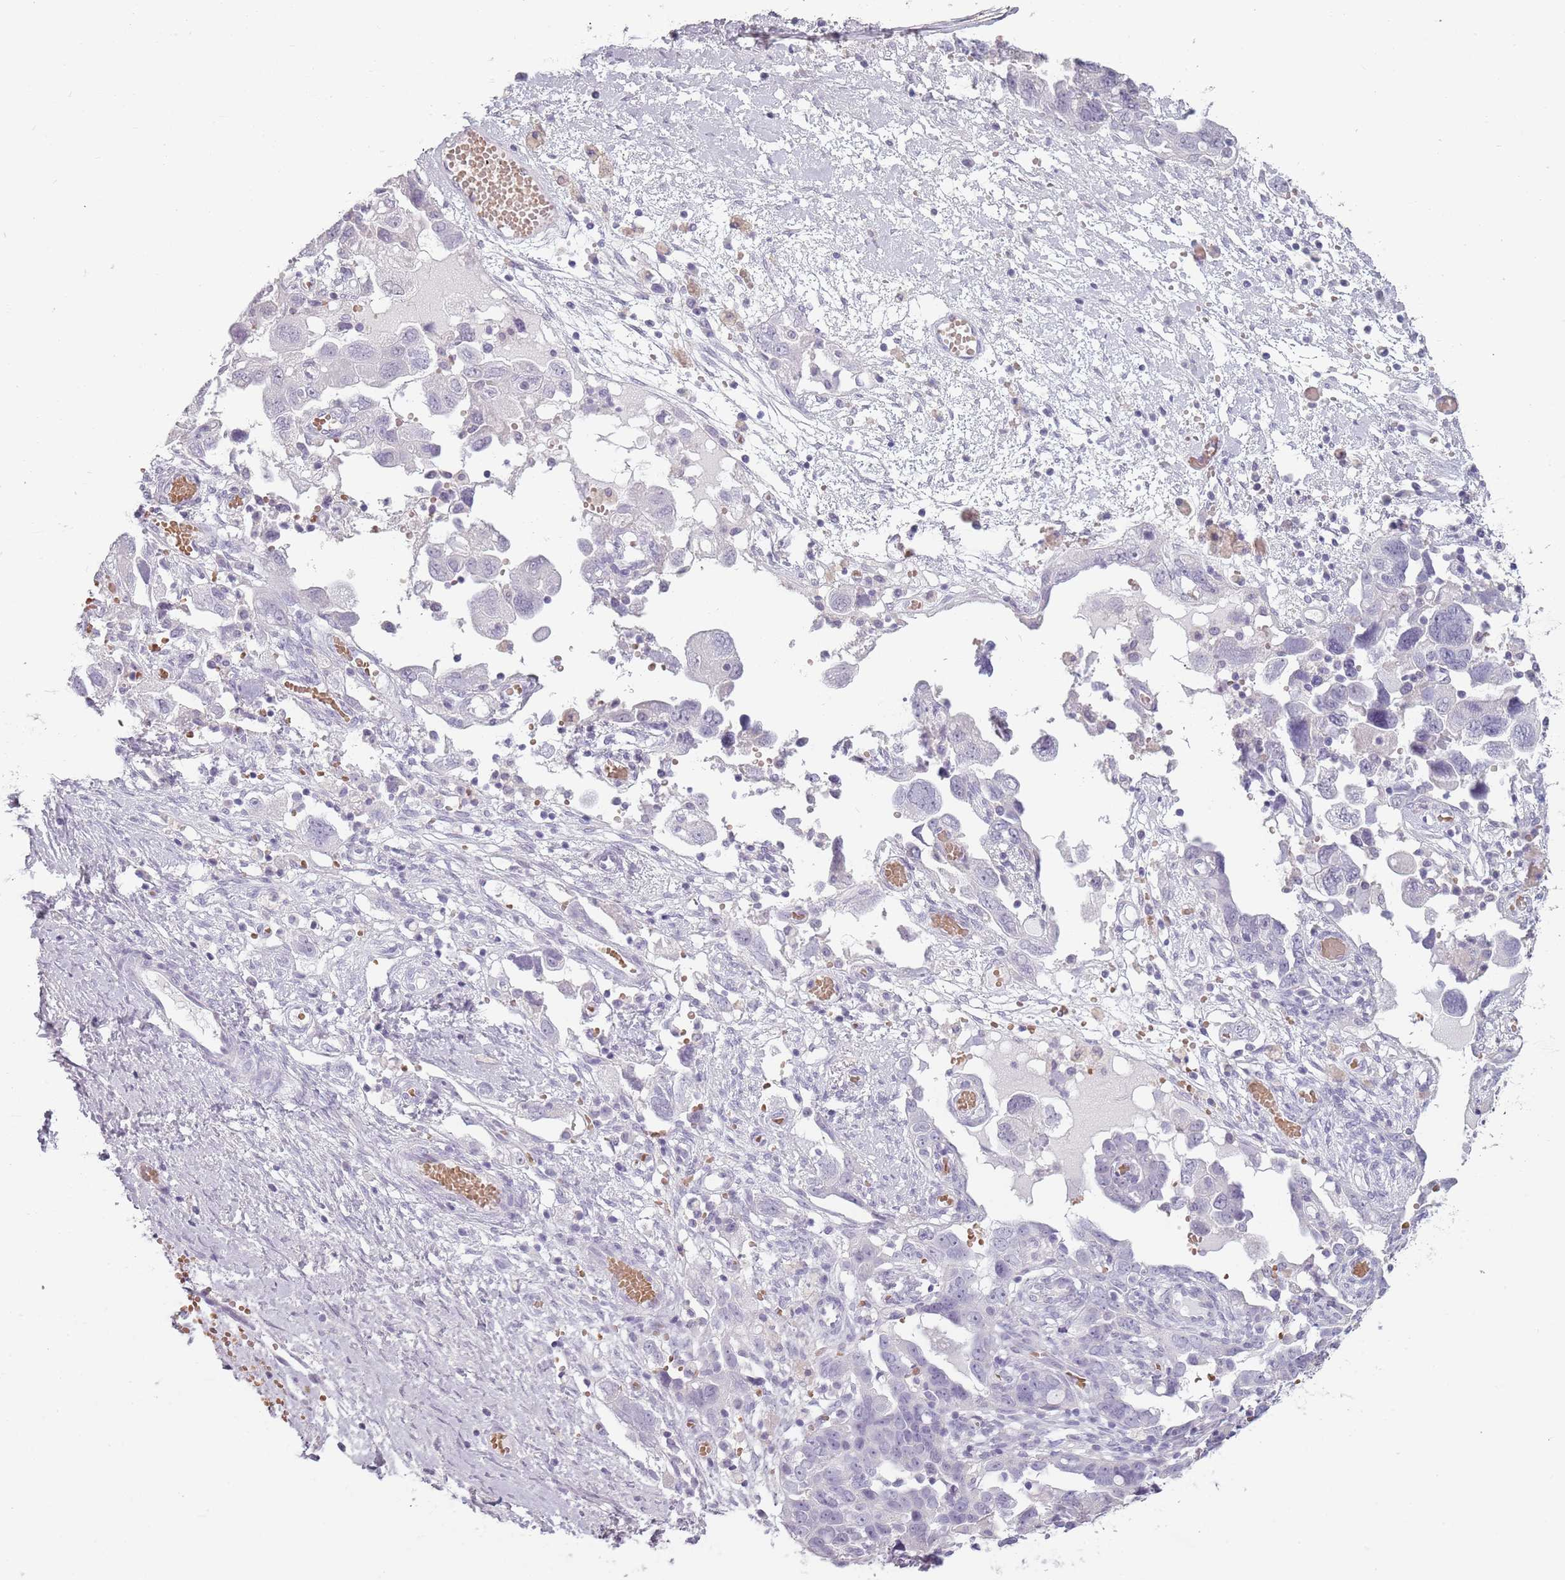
{"staining": {"intensity": "negative", "quantity": "none", "location": "none"}, "tissue": "ovarian cancer", "cell_type": "Tumor cells", "image_type": "cancer", "snomed": [{"axis": "morphology", "description": "Carcinoma, NOS"}, {"axis": "morphology", "description": "Cystadenocarcinoma, serous, NOS"}, {"axis": "topography", "description": "Ovary"}], "caption": "Ovarian serous cystadenocarcinoma stained for a protein using immunohistochemistry reveals no staining tumor cells.", "gene": "PIEZO1", "patient": {"sex": "female", "age": 69}}